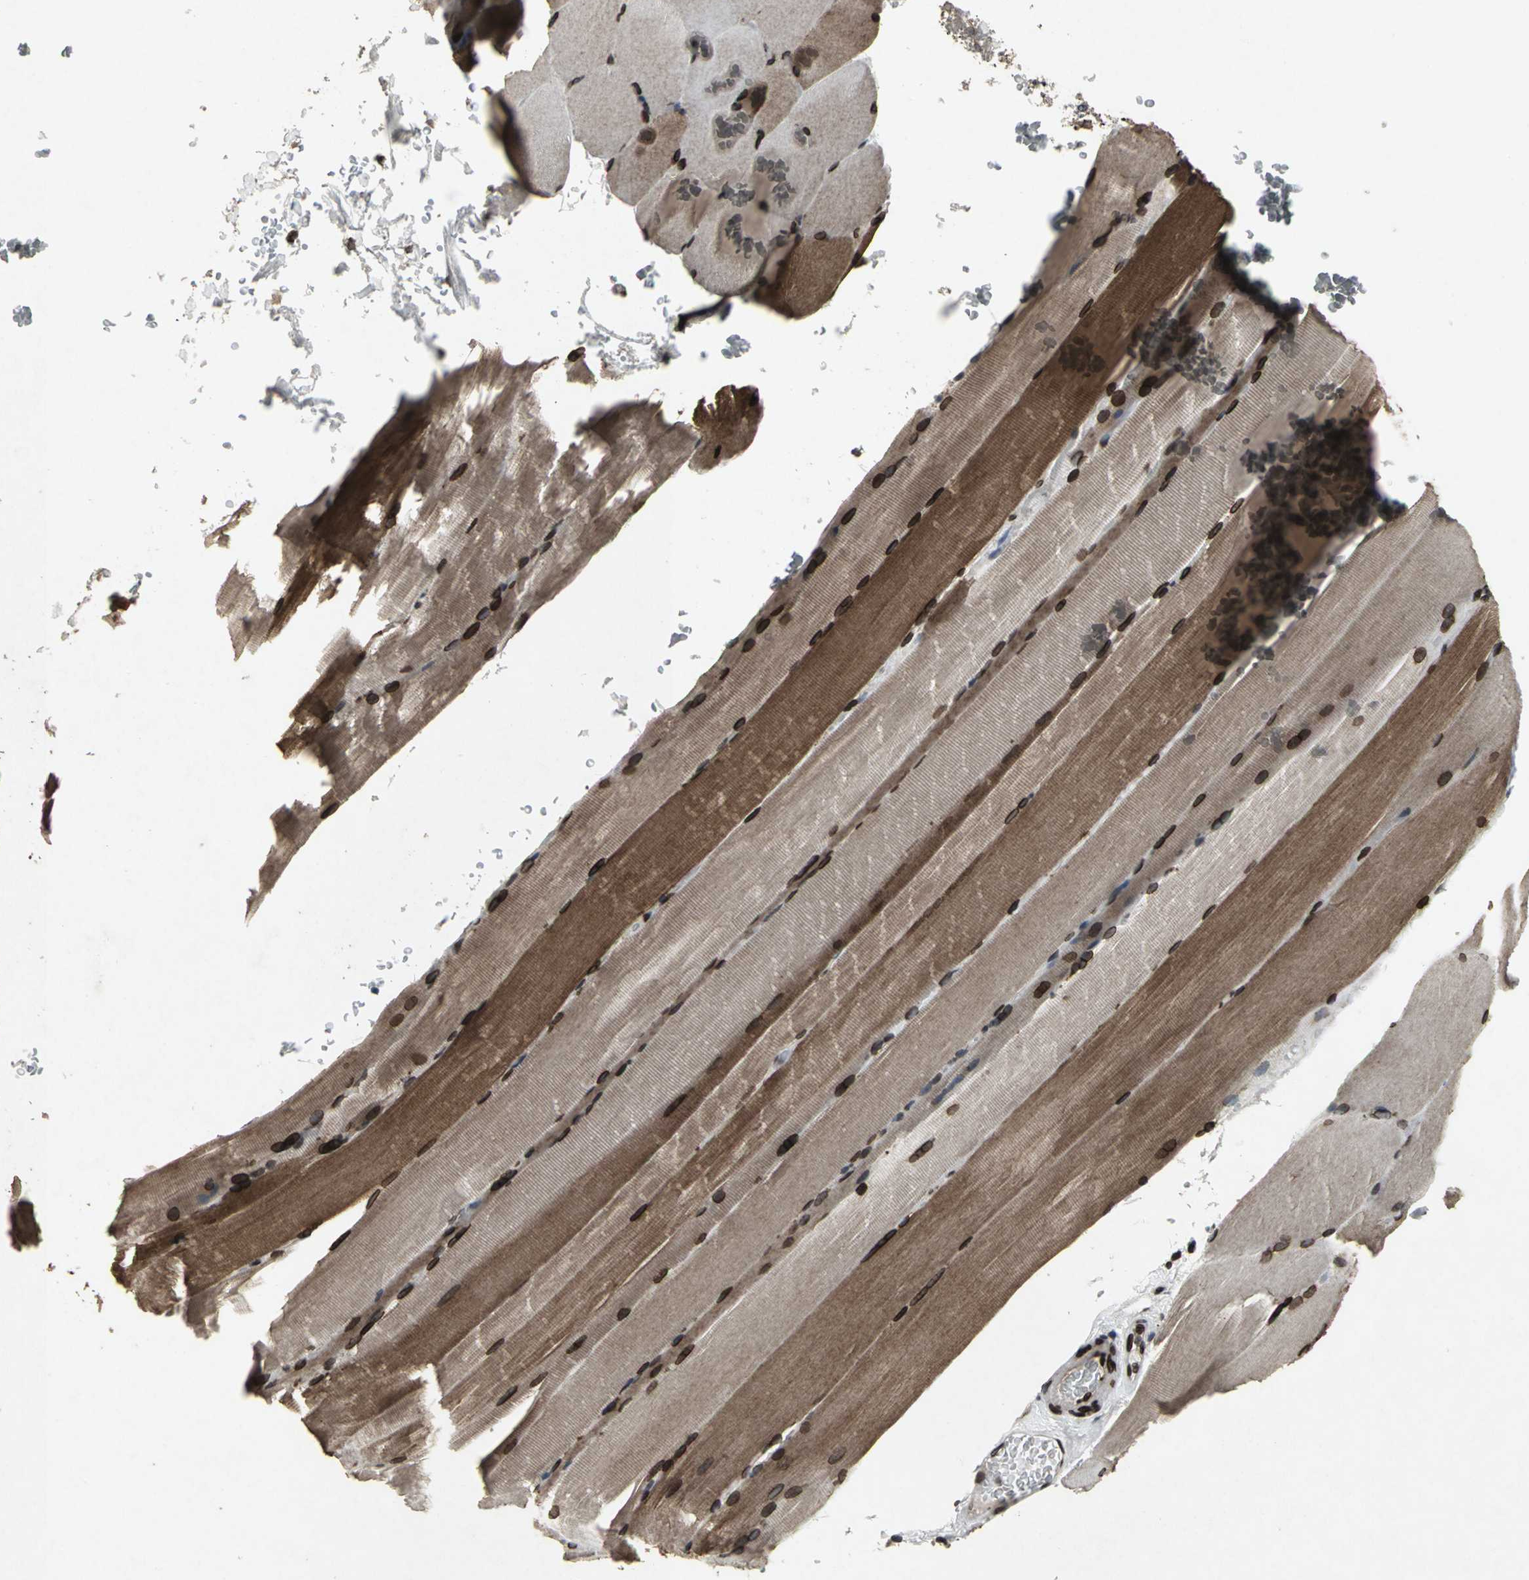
{"staining": {"intensity": "strong", "quantity": ">75%", "location": "cytoplasmic/membranous,nuclear"}, "tissue": "skeletal muscle", "cell_type": "Myocytes", "image_type": "normal", "snomed": [{"axis": "morphology", "description": "Normal tissue, NOS"}, {"axis": "topography", "description": "Skeletal muscle"}, {"axis": "topography", "description": "Parathyroid gland"}], "caption": "The photomicrograph demonstrates staining of unremarkable skeletal muscle, revealing strong cytoplasmic/membranous,nuclear protein positivity (brown color) within myocytes.", "gene": "SH2B3", "patient": {"sex": "female", "age": 37}}